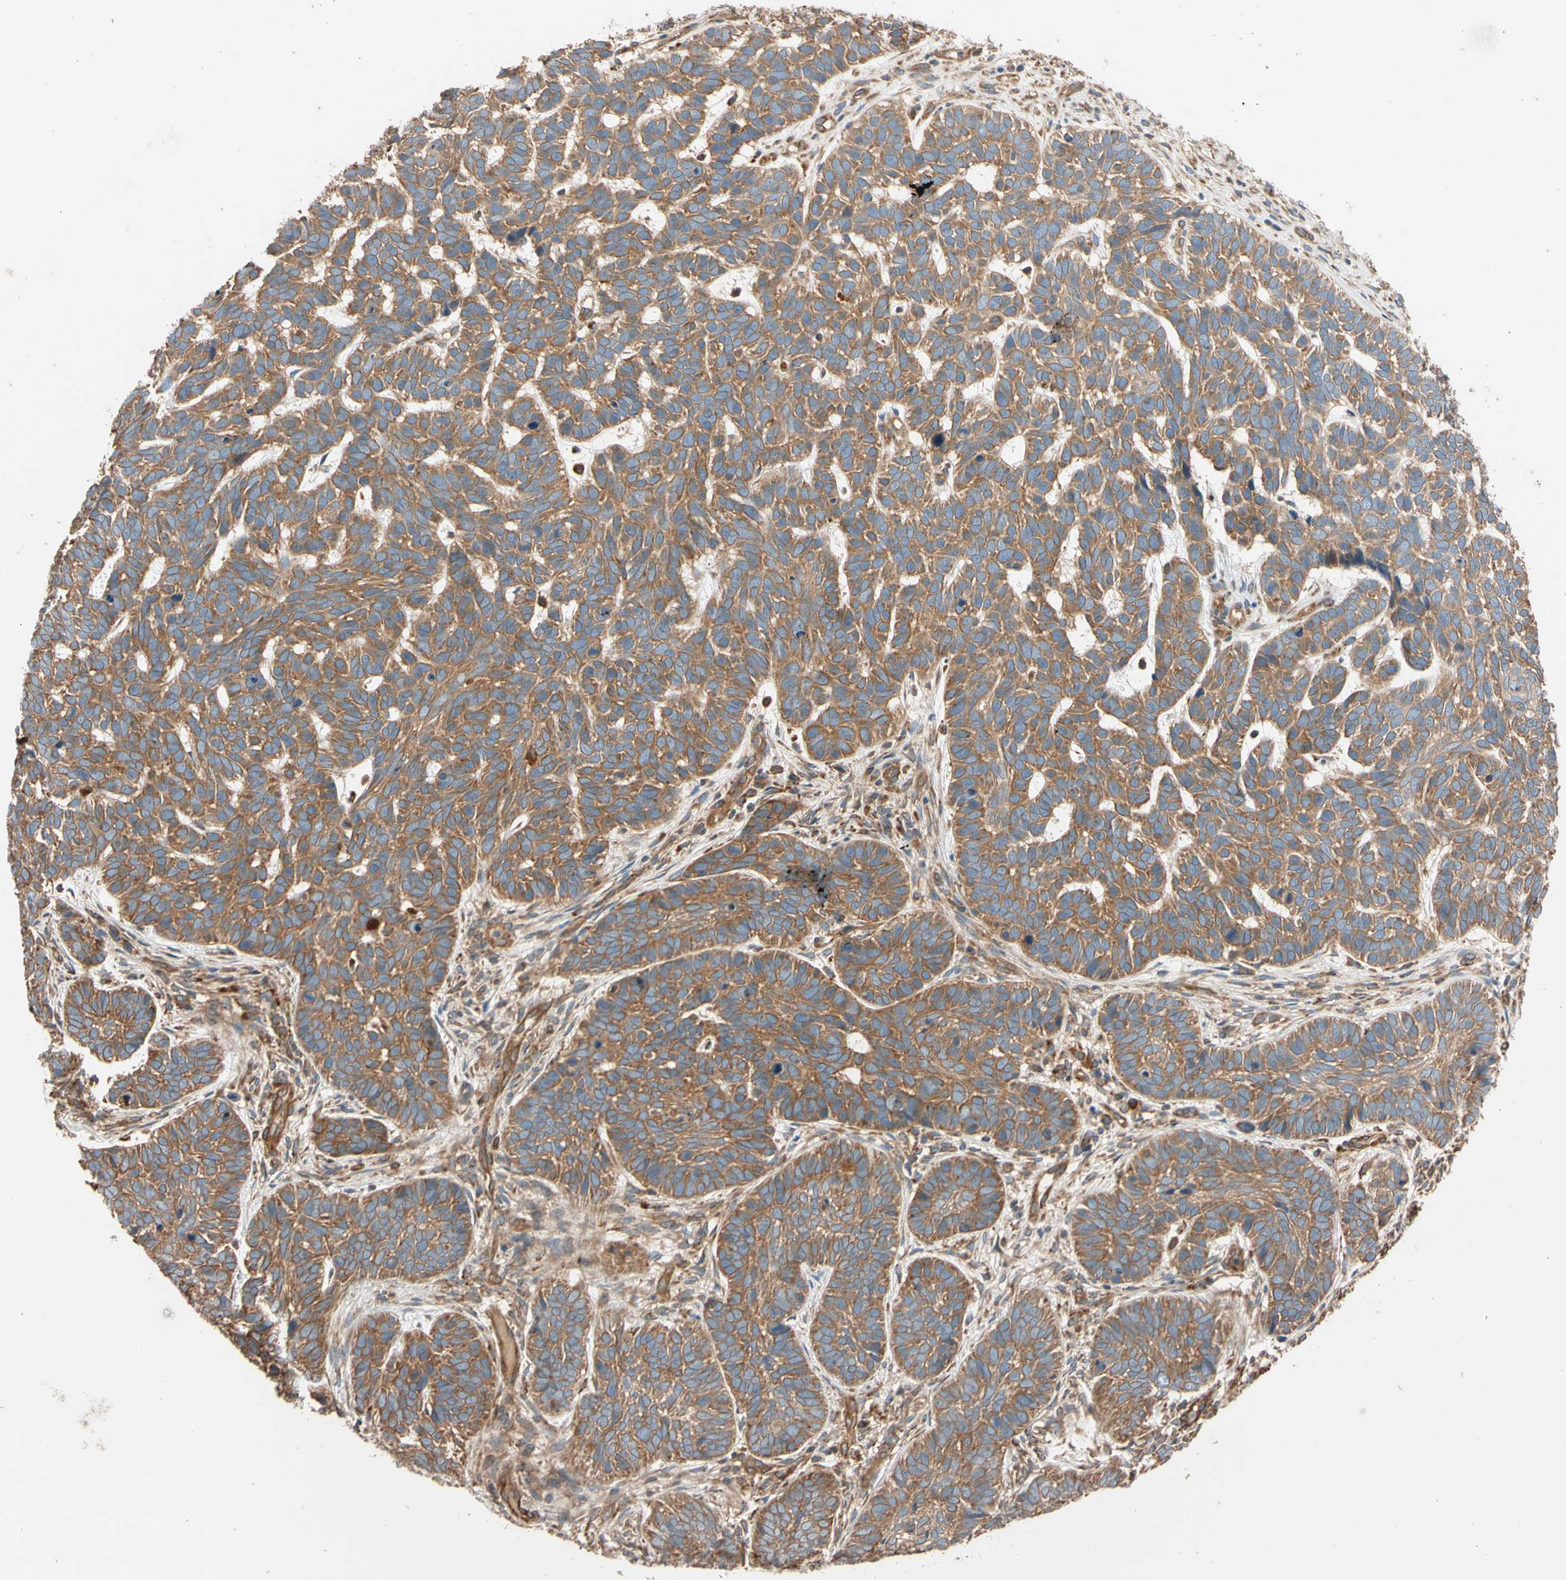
{"staining": {"intensity": "moderate", "quantity": ">75%", "location": "cytoplasmic/membranous"}, "tissue": "skin cancer", "cell_type": "Tumor cells", "image_type": "cancer", "snomed": [{"axis": "morphology", "description": "Basal cell carcinoma"}, {"axis": "topography", "description": "Skin"}], "caption": "Skin cancer (basal cell carcinoma) stained for a protein exhibits moderate cytoplasmic/membranous positivity in tumor cells. (IHC, brightfield microscopy, high magnification).", "gene": "PHYH", "patient": {"sex": "male", "age": 87}}